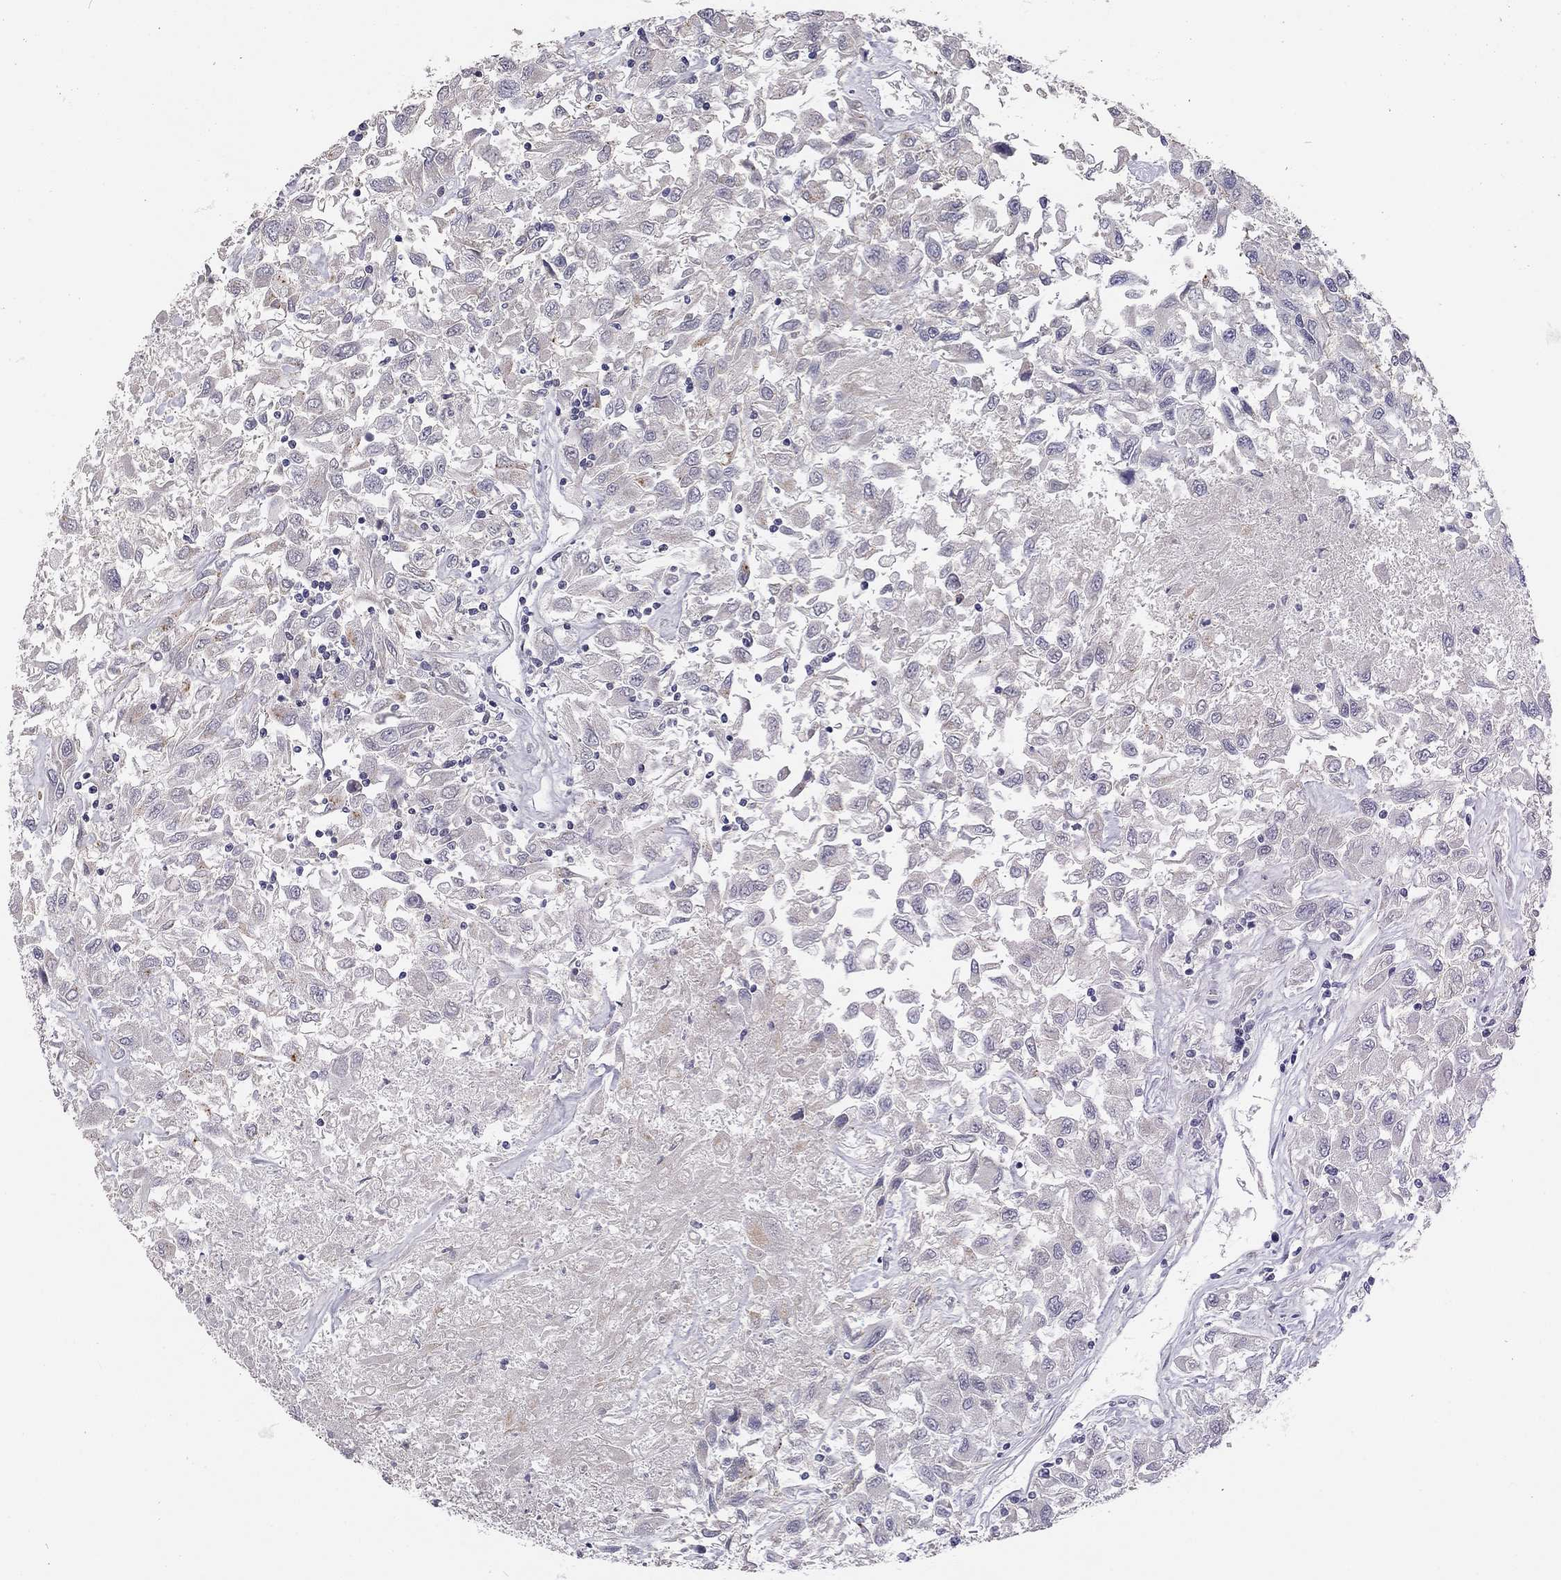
{"staining": {"intensity": "negative", "quantity": "none", "location": "none"}, "tissue": "renal cancer", "cell_type": "Tumor cells", "image_type": "cancer", "snomed": [{"axis": "morphology", "description": "Adenocarcinoma, NOS"}, {"axis": "topography", "description": "Kidney"}], "caption": "Adenocarcinoma (renal) was stained to show a protein in brown. There is no significant positivity in tumor cells.", "gene": "SCARB1", "patient": {"sex": "female", "age": 76}}